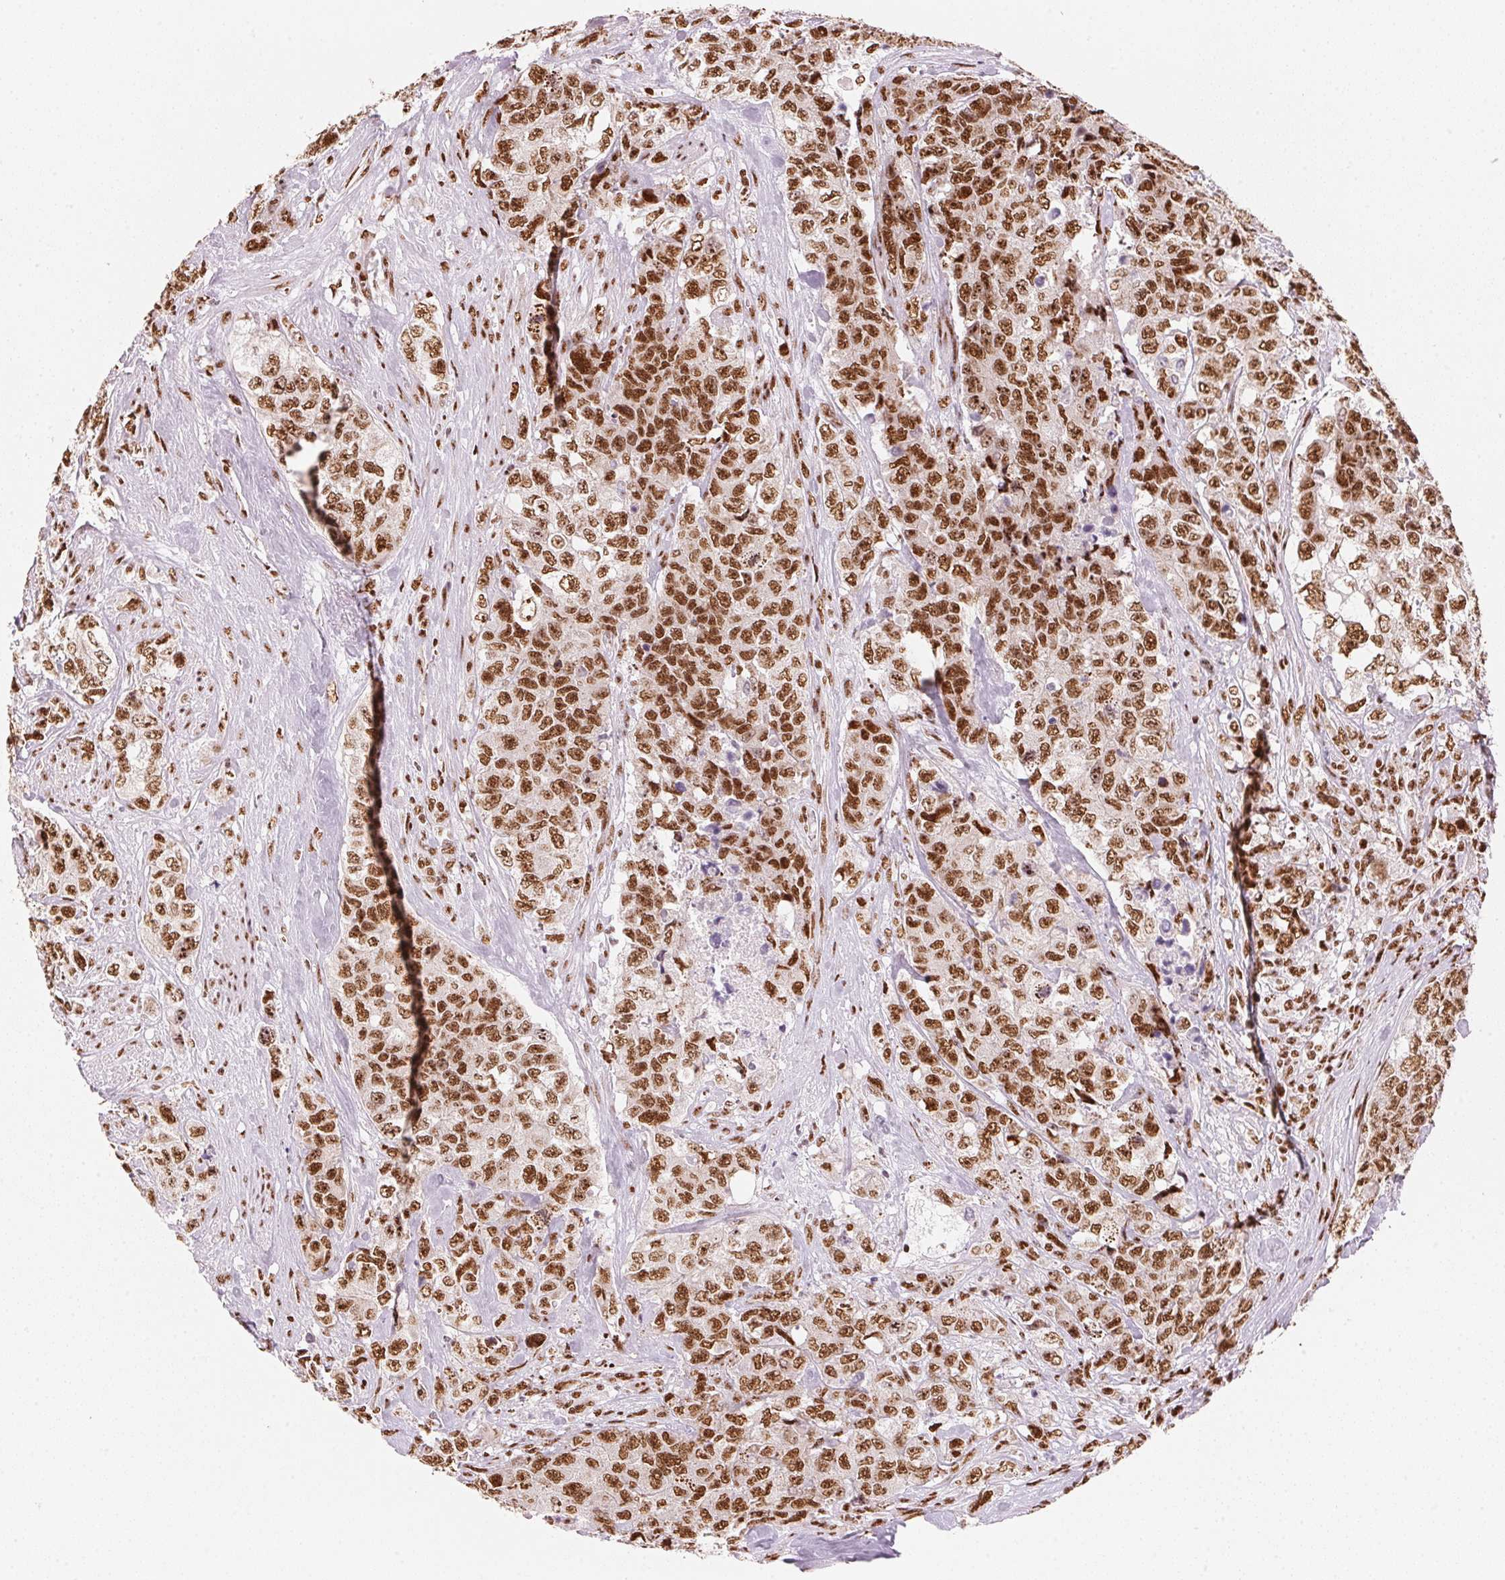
{"staining": {"intensity": "strong", "quantity": ">75%", "location": "nuclear"}, "tissue": "urothelial cancer", "cell_type": "Tumor cells", "image_type": "cancer", "snomed": [{"axis": "morphology", "description": "Urothelial carcinoma, High grade"}, {"axis": "topography", "description": "Urinary bladder"}], "caption": "Immunohistochemical staining of urothelial cancer displays high levels of strong nuclear protein positivity in approximately >75% of tumor cells. The staining was performed using DAB to visualize the protein expression in brown, while the nuclei were stained in blue with hematoxylin (Magnification: 20x).", "gene": "NXF1", "patient": {"sex": "female", "age": 78}}